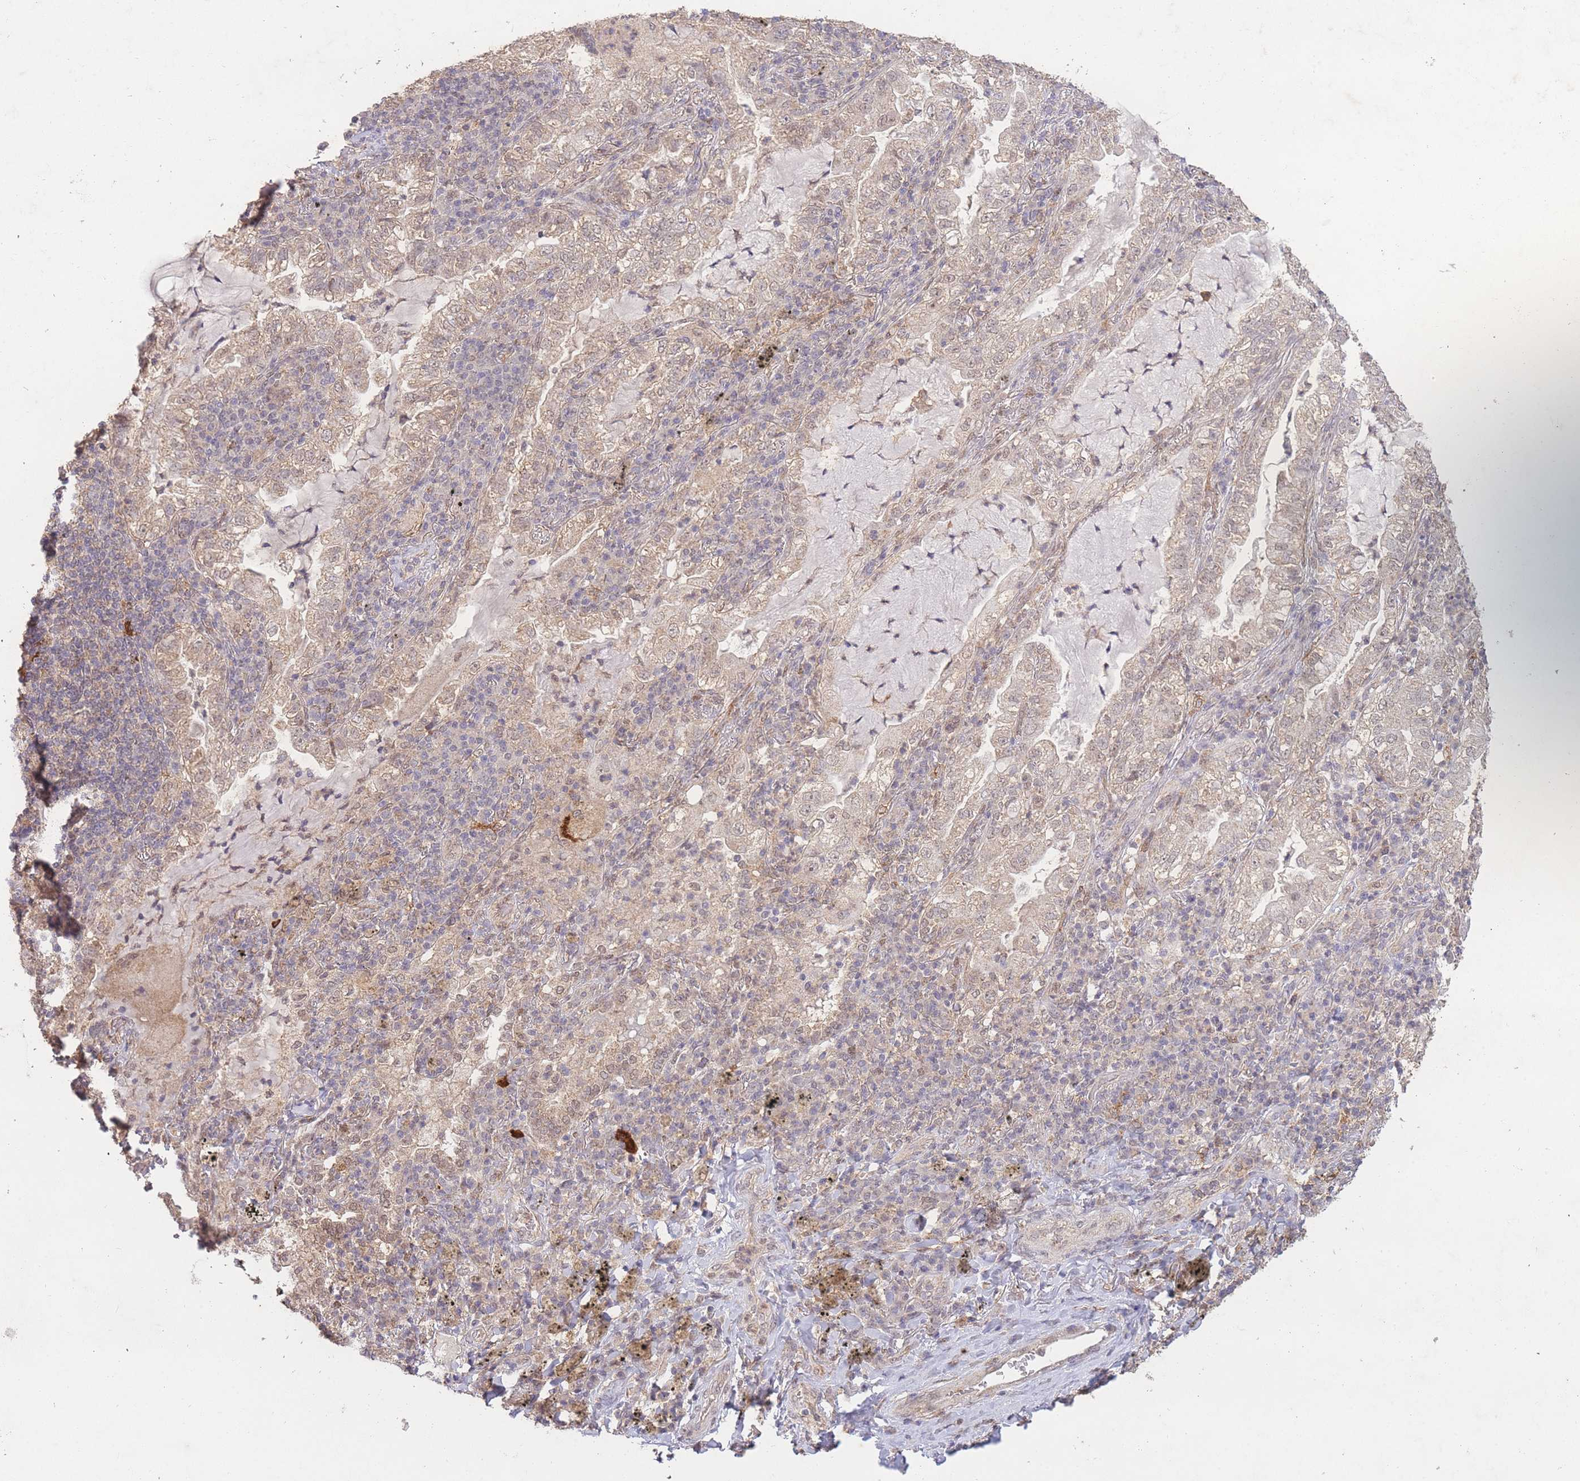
{"staining": {"intensity": "weak", "quantity": ">75%", "location": "nuclear"}, "tissue": "lung cancer", "cell_type": "Tumor cells", "image_type": "cancer", "snomed": [{"axis": "morphology", "description": "Adenocarcinoma, NOS"}, {"axis": "topography", "description": "Lung"}], "caption": "Immunohistochemistry histopathology image of human lung adenocarcinoma stained for a protein (brown), which reveals low levels of weak nuclear expression in approximately >75% of tumor cells.", "gene": "RNF144B", "patient": {"sex": "female", "age": 73}}